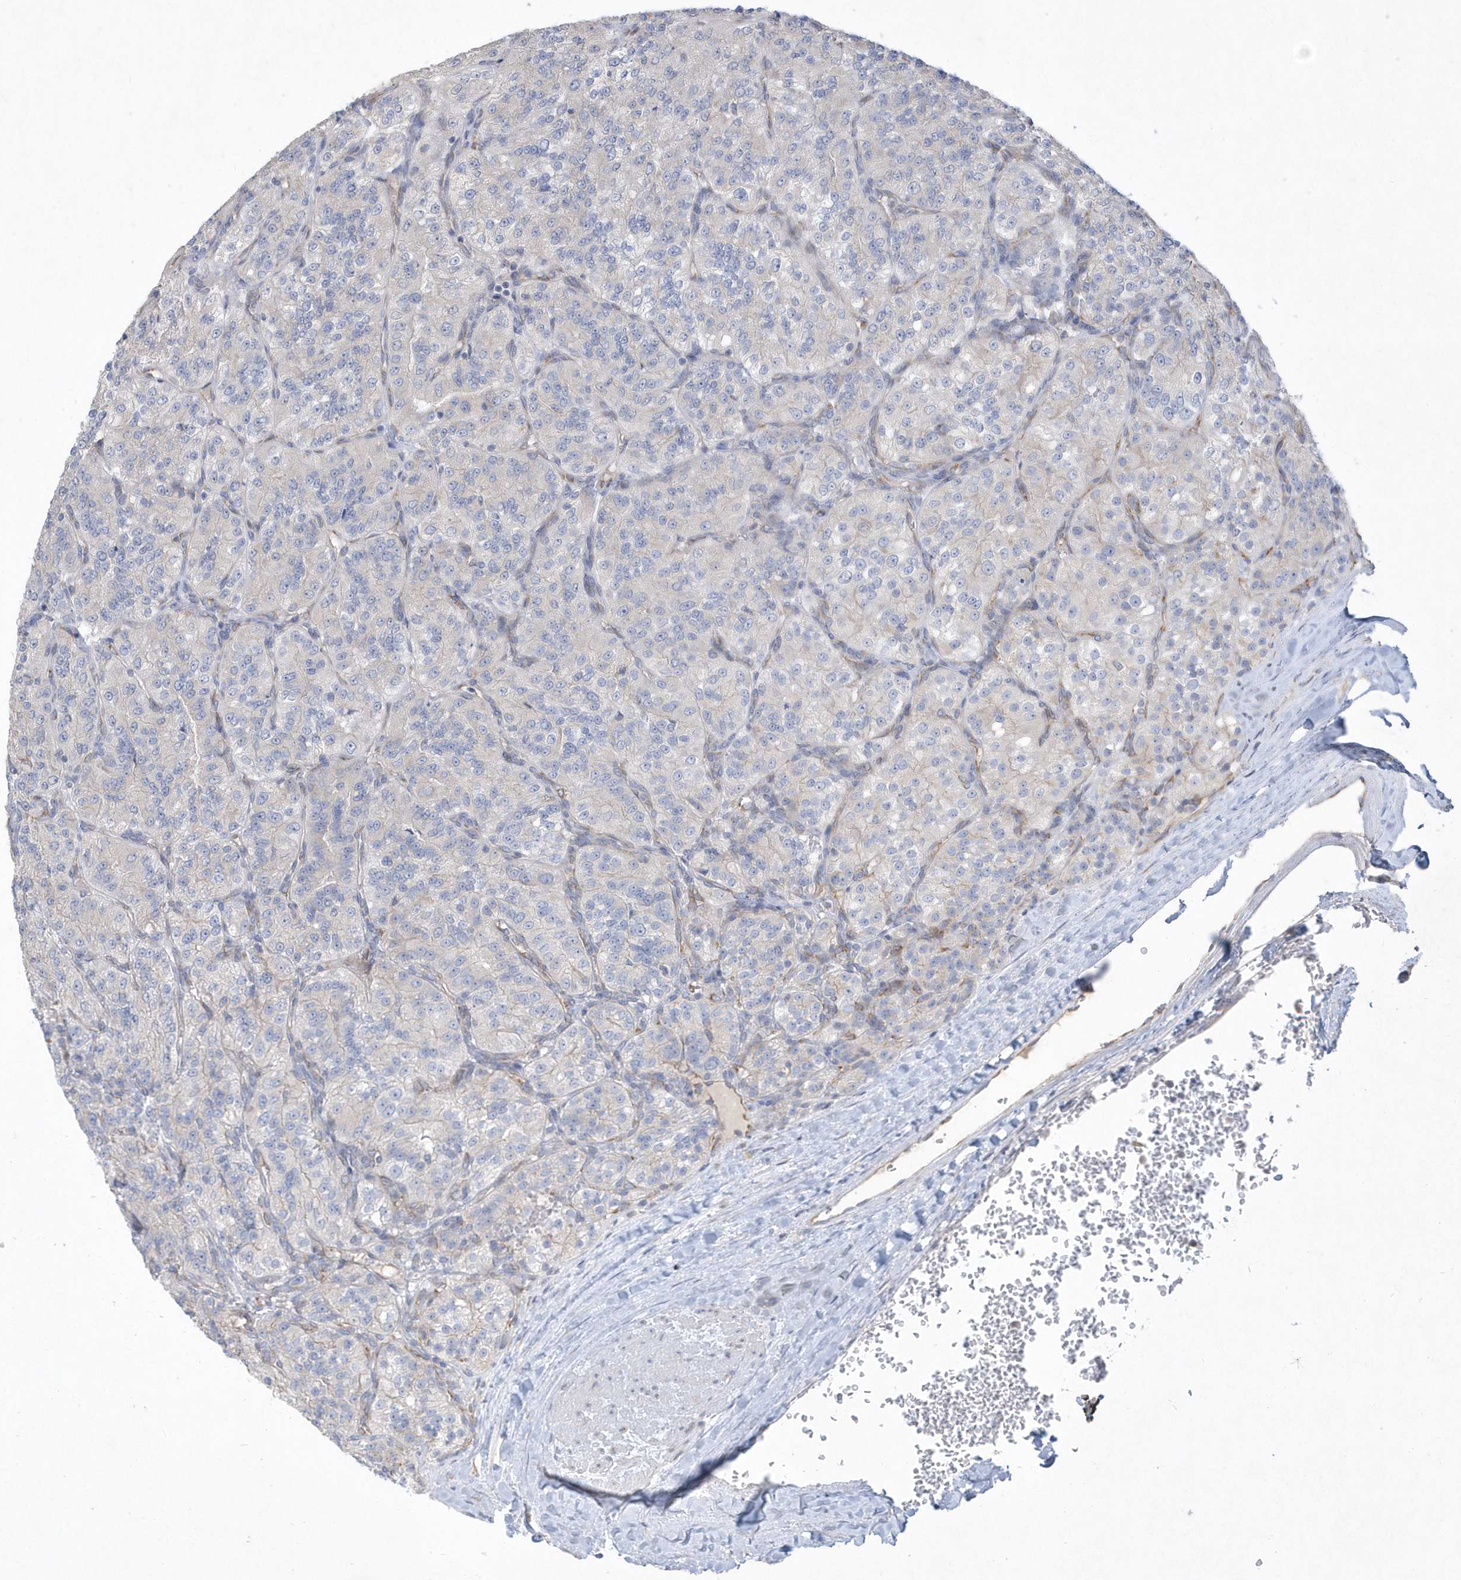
{"staining": {"intensity": "negative", "quantity": "none", "location": "none"}, "tissue": "renal cancer", "cell_type": "Tumor cells", "image_type": "cancer", "snomed": [{"axis": "morphology", "description": "Adenocarcinoma, NOS"}, {"axis": "topography", "description": "Kidney"}], "caption": "A micrograph of human renal adenocarcinoma is negative for staining in tumor cells.", "gene": "DGAT1", "patient": {"sex": "female", "age": 63}}